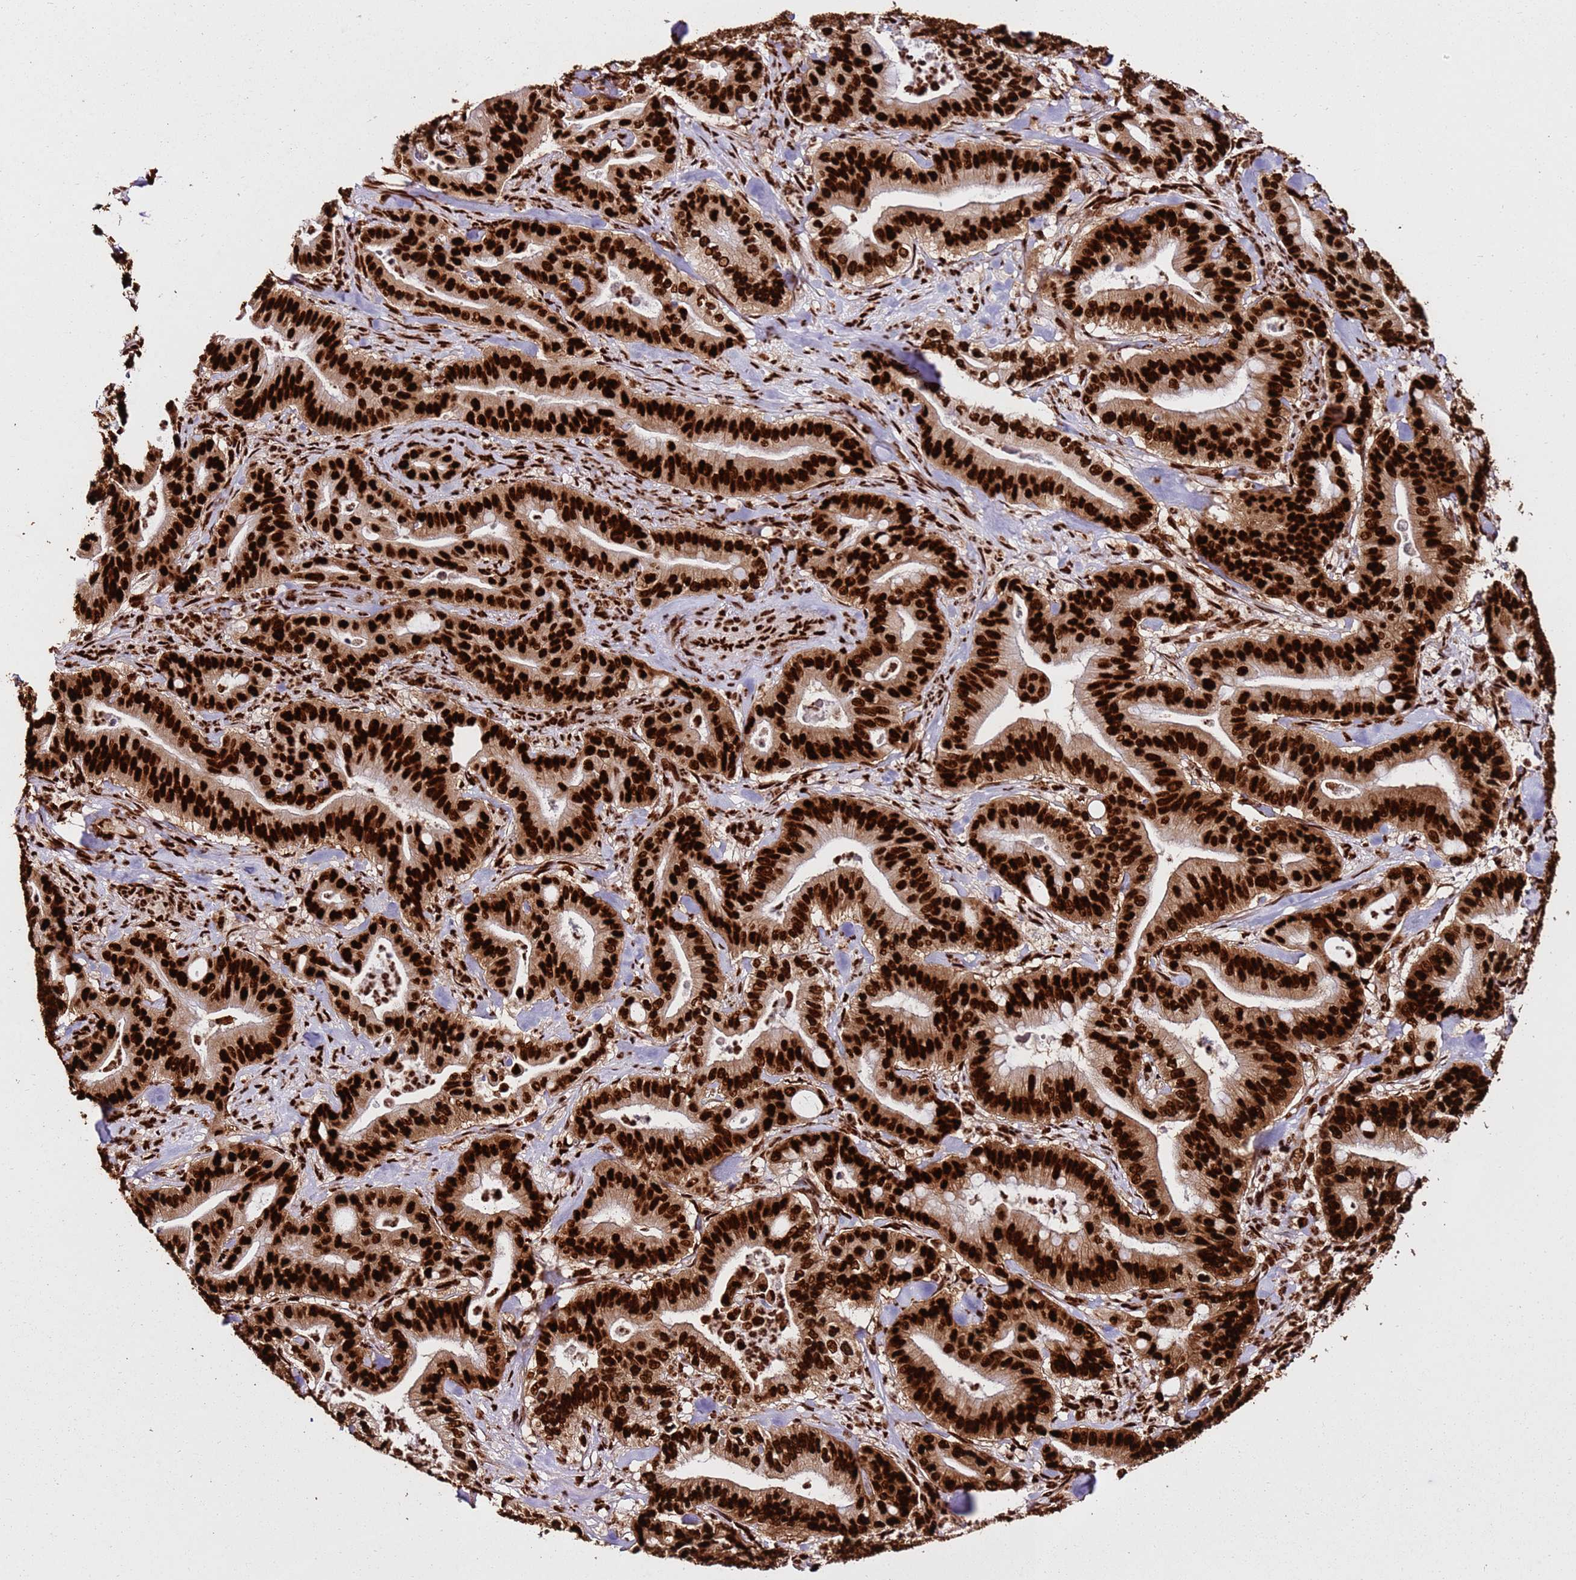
{"staining": {"intensity": "strong", "quantity": ">75%", "location": "nuclear"}, "tissue": "pancreatic cancer", "cell_type": "Tumor cells", "image_type": "cancer", "snomed": [{"axis": "morphology", "description": "Adenocarcinoma, NOS"}, {"axis": "topography", "description": "Pancreas"}], "caption": "Protein staining of pancreatic adenocarcinoma tissue displays strong nuclear expression in about >75% of tumor cells.", "gene": "HNRNPAB", "patient": {"sex": "male", "age": 71}}